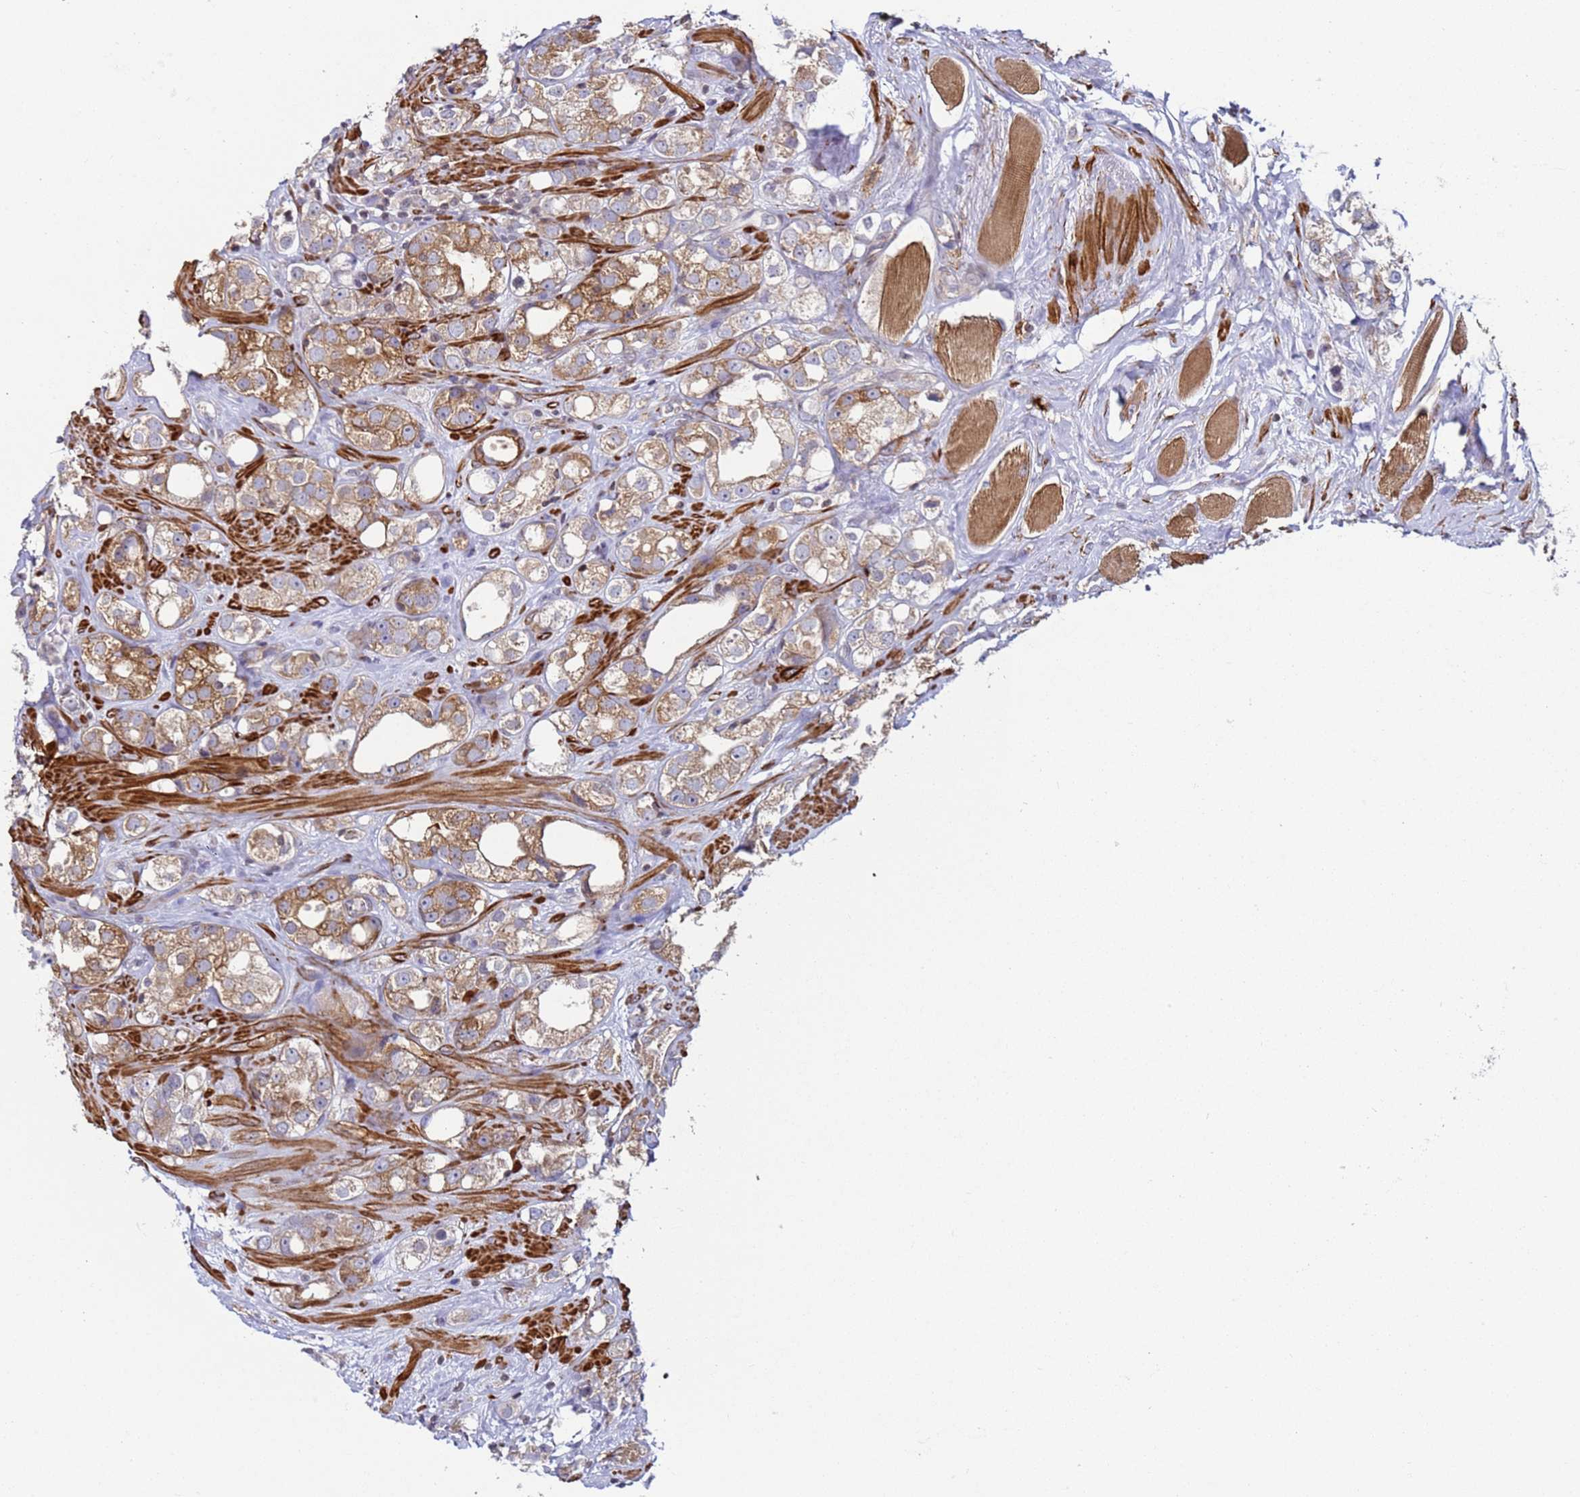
{"staining": {"intensity": "moderate", "quantity": ">75%", "location": "cytoplasmic/membranous"}, "tissue": "prostate cancer", "cell_type": "Tumor cells", "image_type": "cancer", "snomed": [{"axis": "morphology", "description": "Adenocarcinoma, NOS"}, {"axis": "topography", "description": "Prostate"}], "caption": "Immunohistochemistry micrograph of neoplastic tissue: human prostate adenocarcinoma stained using immunohistochemistry (IHC) shows medium levels of moderate protein expression localized specifically in the cytoplasmic/membranous of tumor cells, appearing as a cytoplasmic/membranous brown color.", "gene": "SNAPC4", "patient": {"sex": "male", "age": 79}}